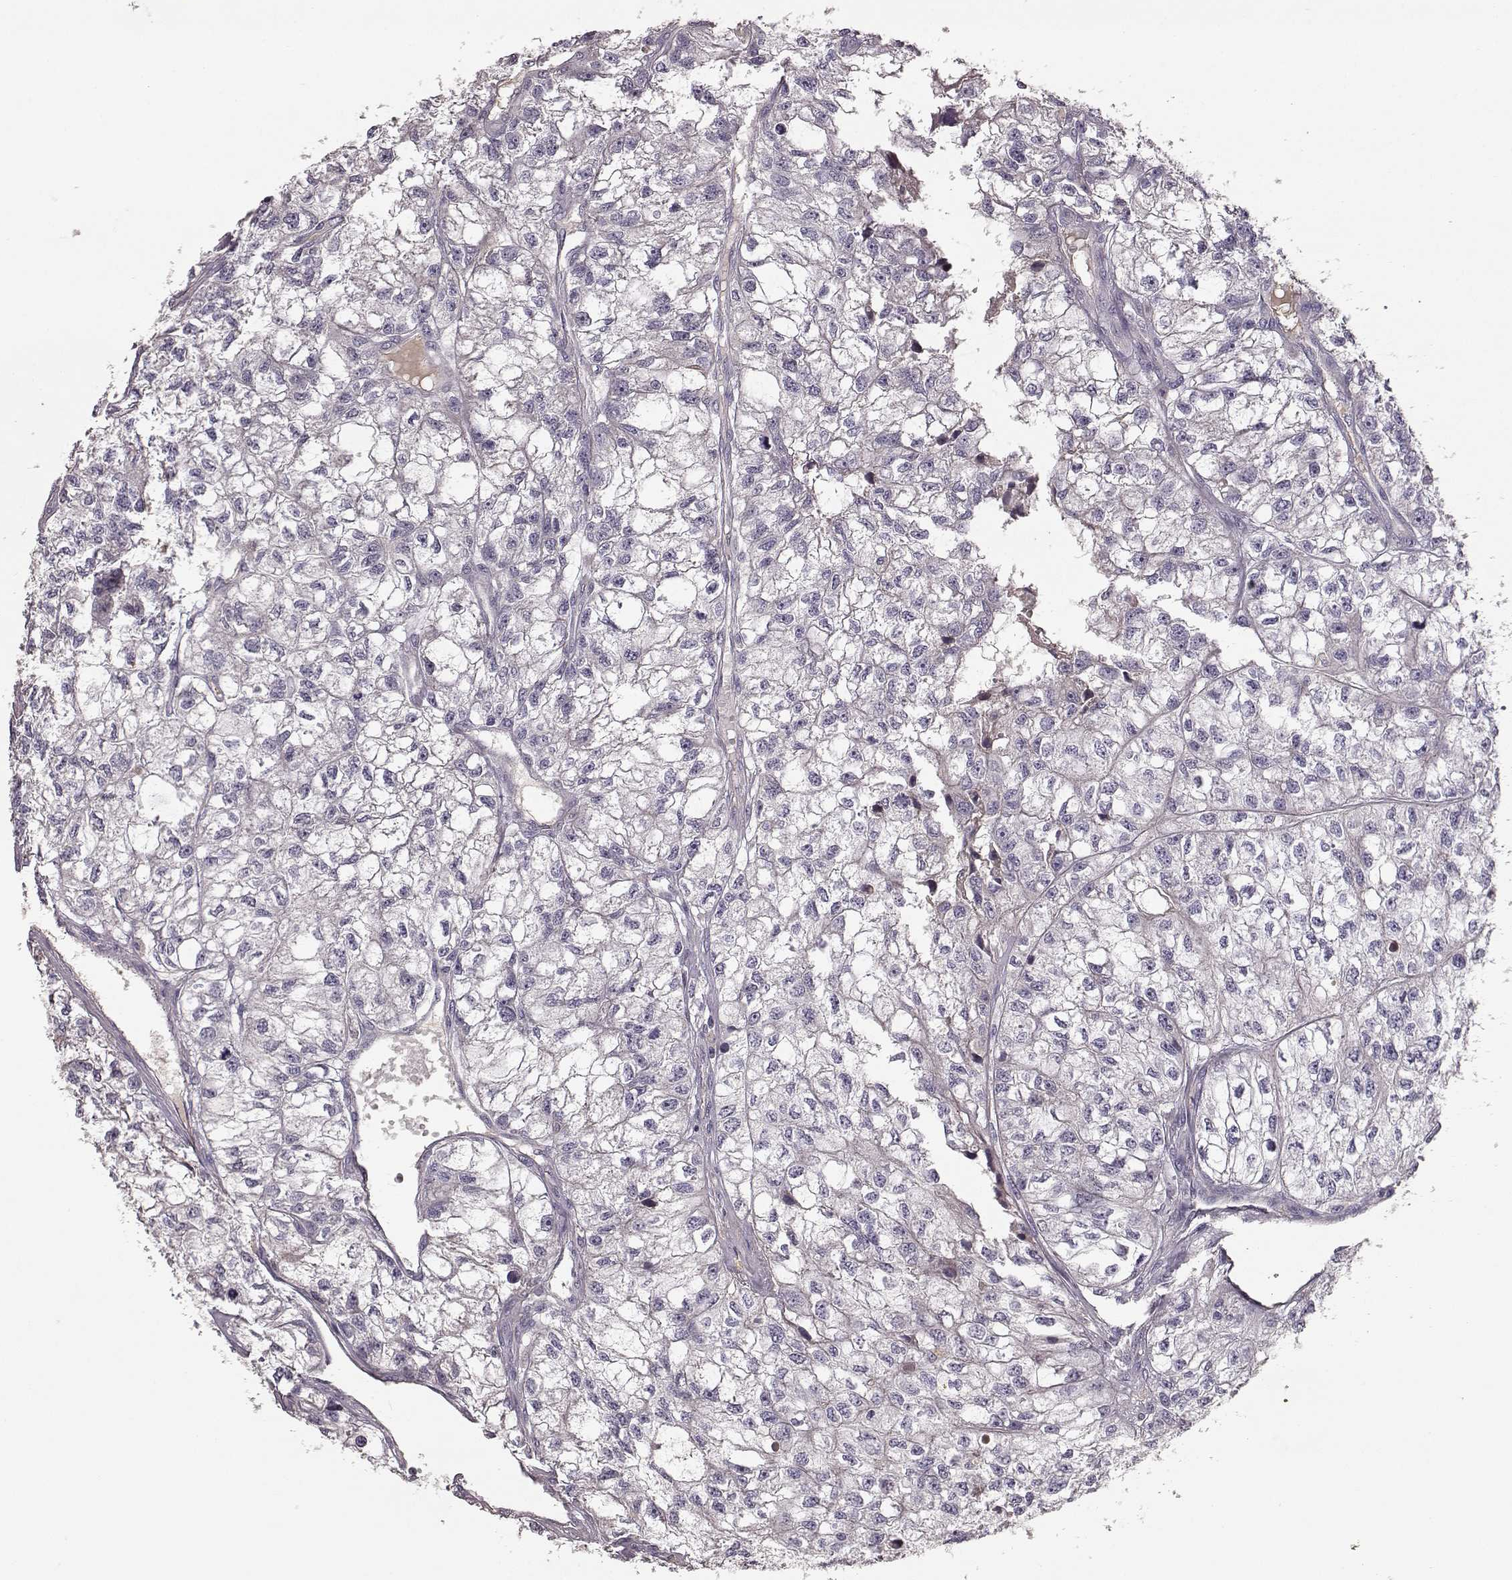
{"staining": {"intensity": "negative", "quantity": "none", "location": "none"}, "tissue": "renal cancer", "cell_type": "Tumor cells", "image_type": "cancer", "snomed": [{"axis": "morphology", "description": "Adenocarcinoma, NOS"}, {"axis": "topography", "description": "Kidney"}], "caption": "Histopathology image shows no significant protein positivity in tumor cells of renal cancer. (DAB IHC, high magnification).", "gene": "YJEFN3", "patient": {"sex": "male", "age": 56}}